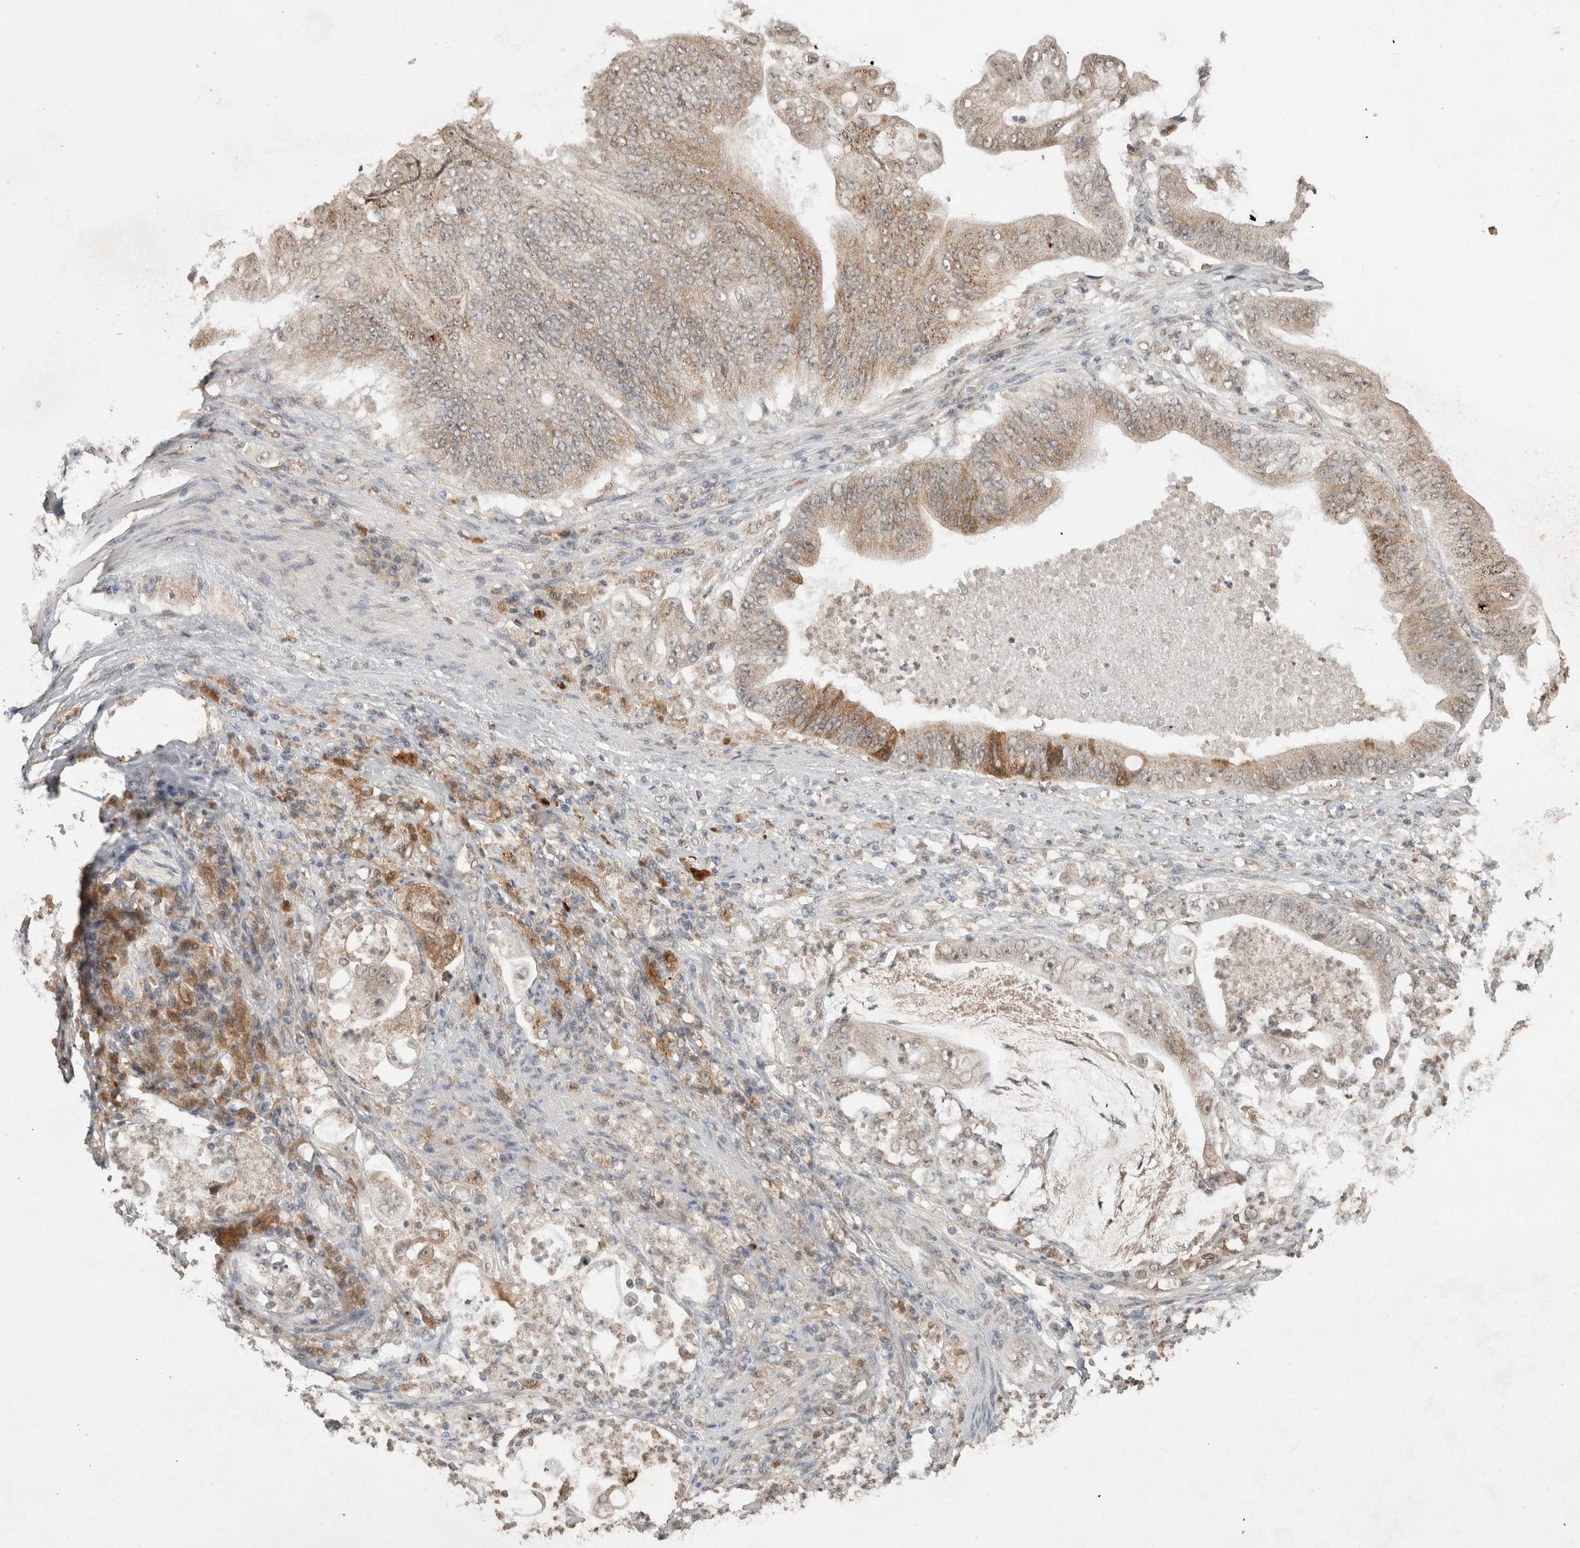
{"staining": {"intensity": "moderate", "quantity": "25%-75%", "location": "cytoplasmic/membranous"}, "tissue": "stomach cancer", "cell_type": "Tumor cells", "image_type": "cancer", "snomed": [{"axis": "morphology", "description": "Adenocarcinoma, NOS"}, {"axis": "topography", "description": "Stomach"}], "caption": "Protein staining displays moderate cytoplasmic/membranous positivity in about 25%-75% of tumor cells in stomach adenocarcinoma. (Stains: DAB (3,3'-diaminobenzidine) in brown, nuclei in blue, Microscopy: brightfield microscopy at high magnification).", "gene": "FAM3A", "patient": {"sex": "female", "age": 73}}